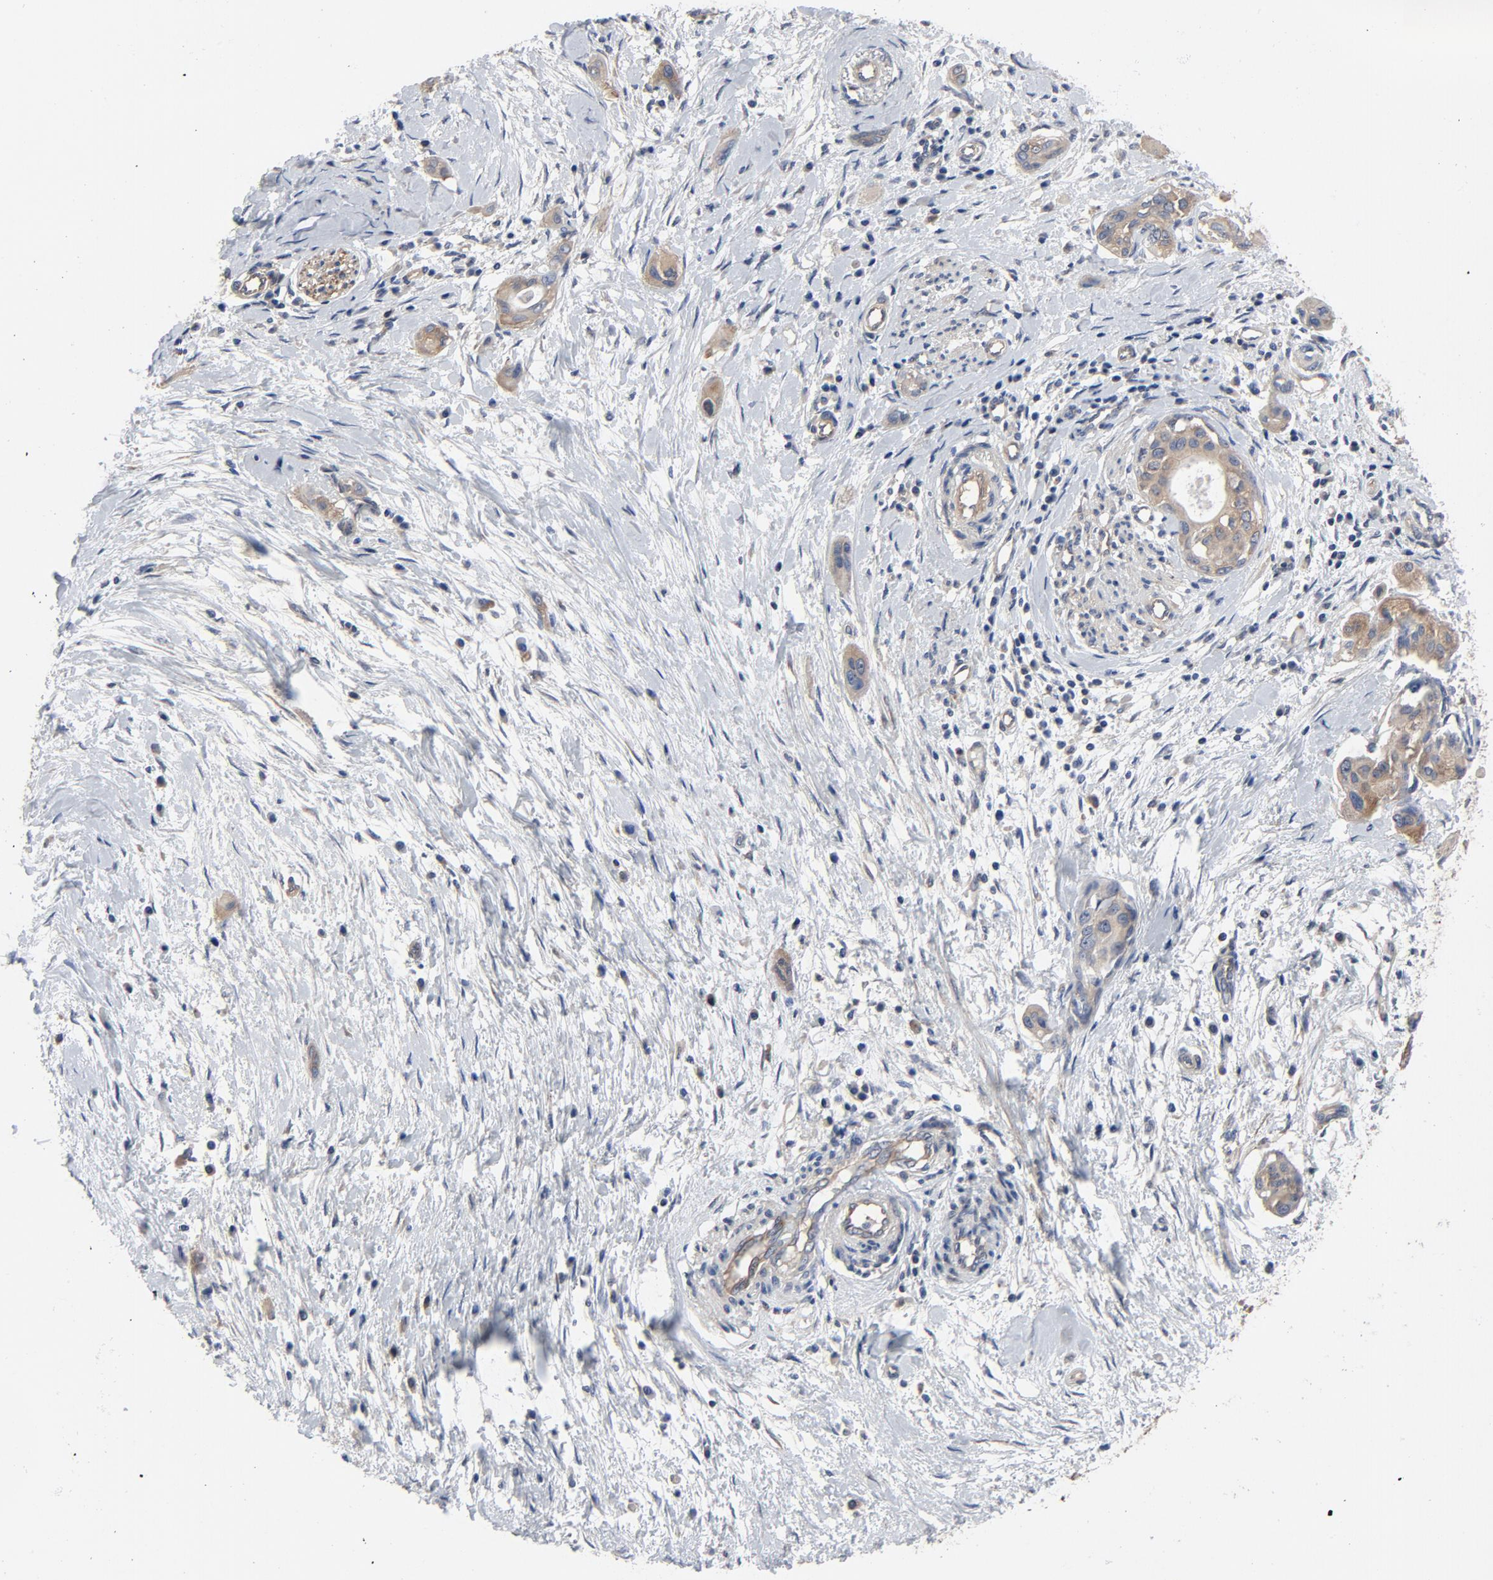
{"staining": {"intensity": "moderate", "quantity": ">75%", "location": "cytoplasmic/membranous"}, "tissue": "pancreatic cancer", "cell_type": "Tumor cells", "image_type": "cancer", "snomed": [{"axis": "morphology", "description": "Adenocarcinoma, NOS"}, {"axis": "topography", "description": "Pancreas"}], "caption": "A brown stain highlights moderate cytoplasmic/membranous expression of a protein in pancreatic cancer (adenocarcinoma) tumor cells.", "gene": "DYNLT3", "patient": {"sex": "female", "age": 60}}